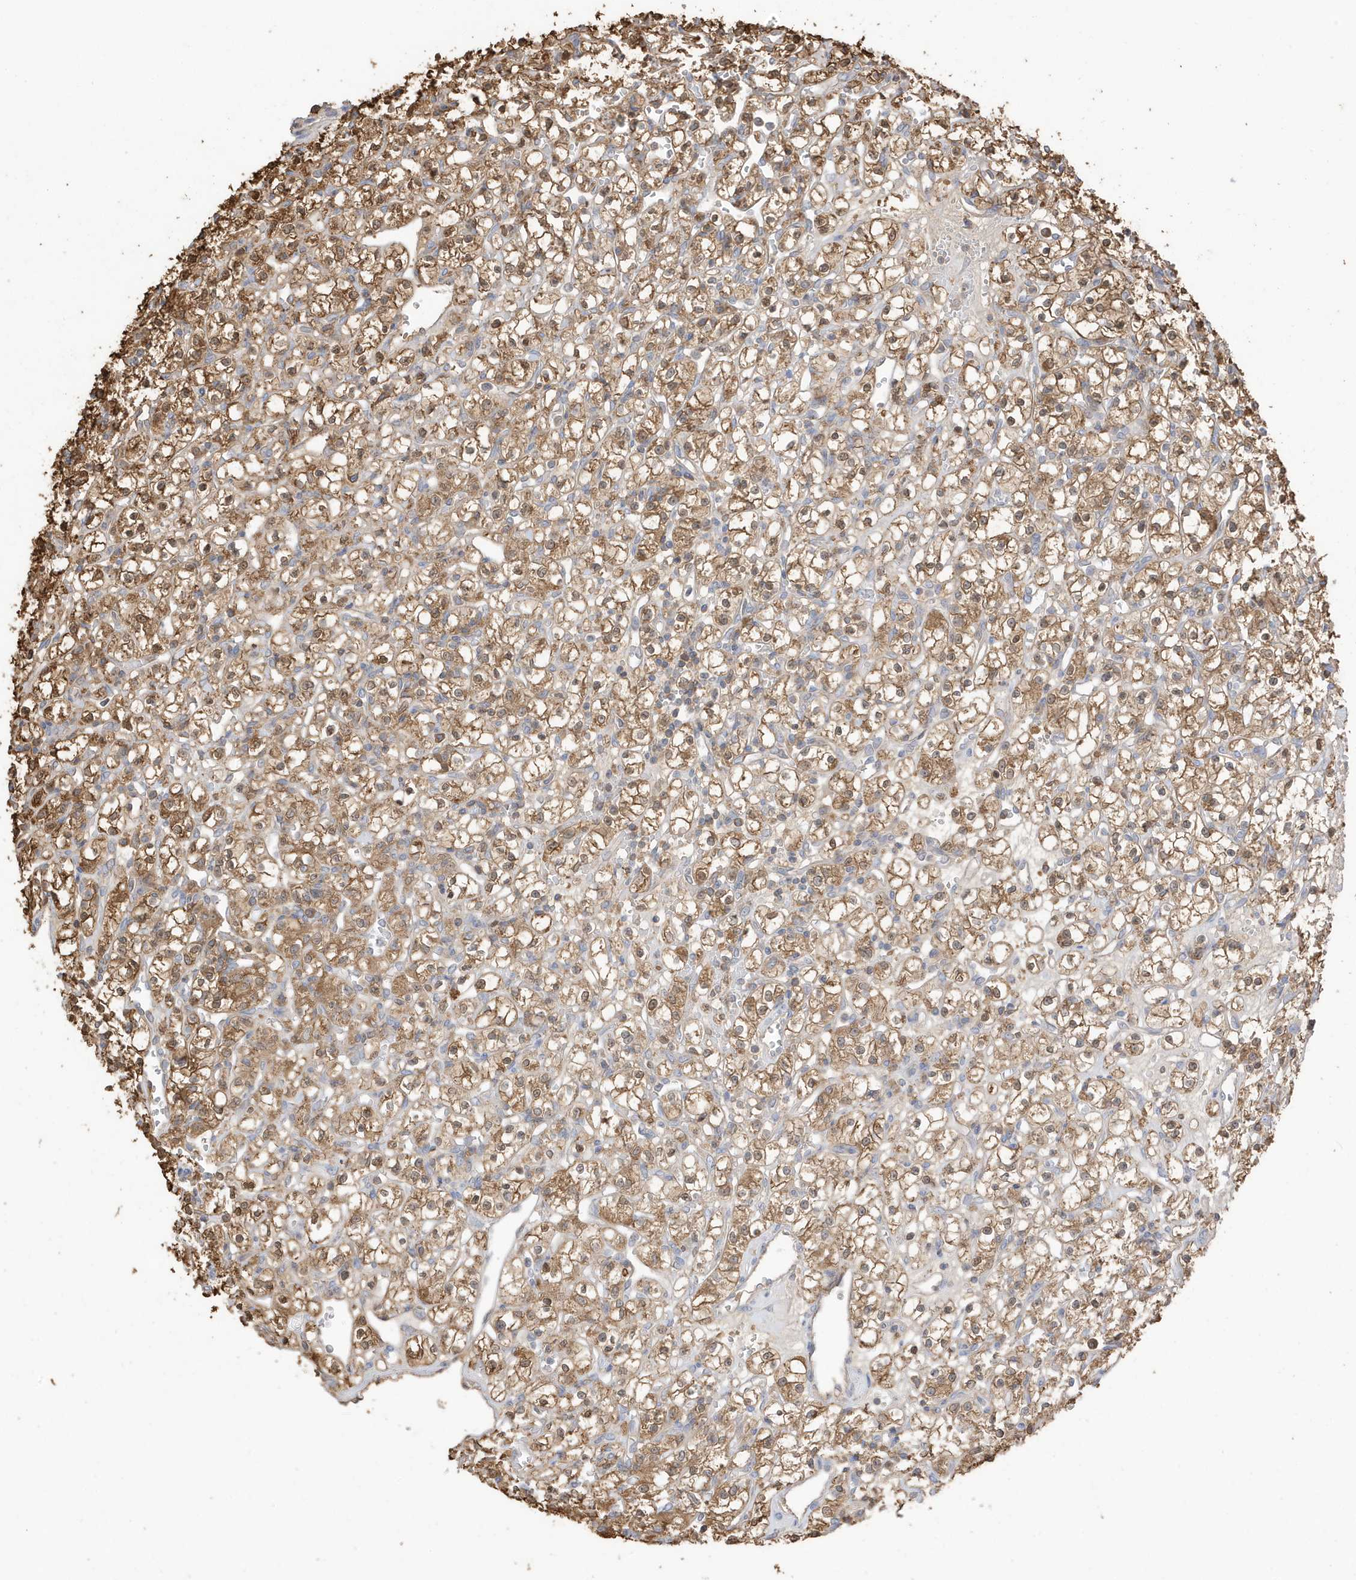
{"staining": {"intensity": "moderate", "quantity": ">75%", "location": "cytoplasmic/membranous"}, "tissue": "renal cancer", "cell_type": "Tumor cells", "image_type": "cancer", "snomed": [{"axis": "morphology", "description": "Adenocarcinoma, NOS"}, {"axis": "topography", "description": "Kidney"}], "caption": "Protein staining reveals moderate cytoplasmic/membranous staining in about >75% of tumor cells in renal cancer (adenocarcinoma).", "gene": "AZI2", "patient": {"sex": "female", "age": 59}}